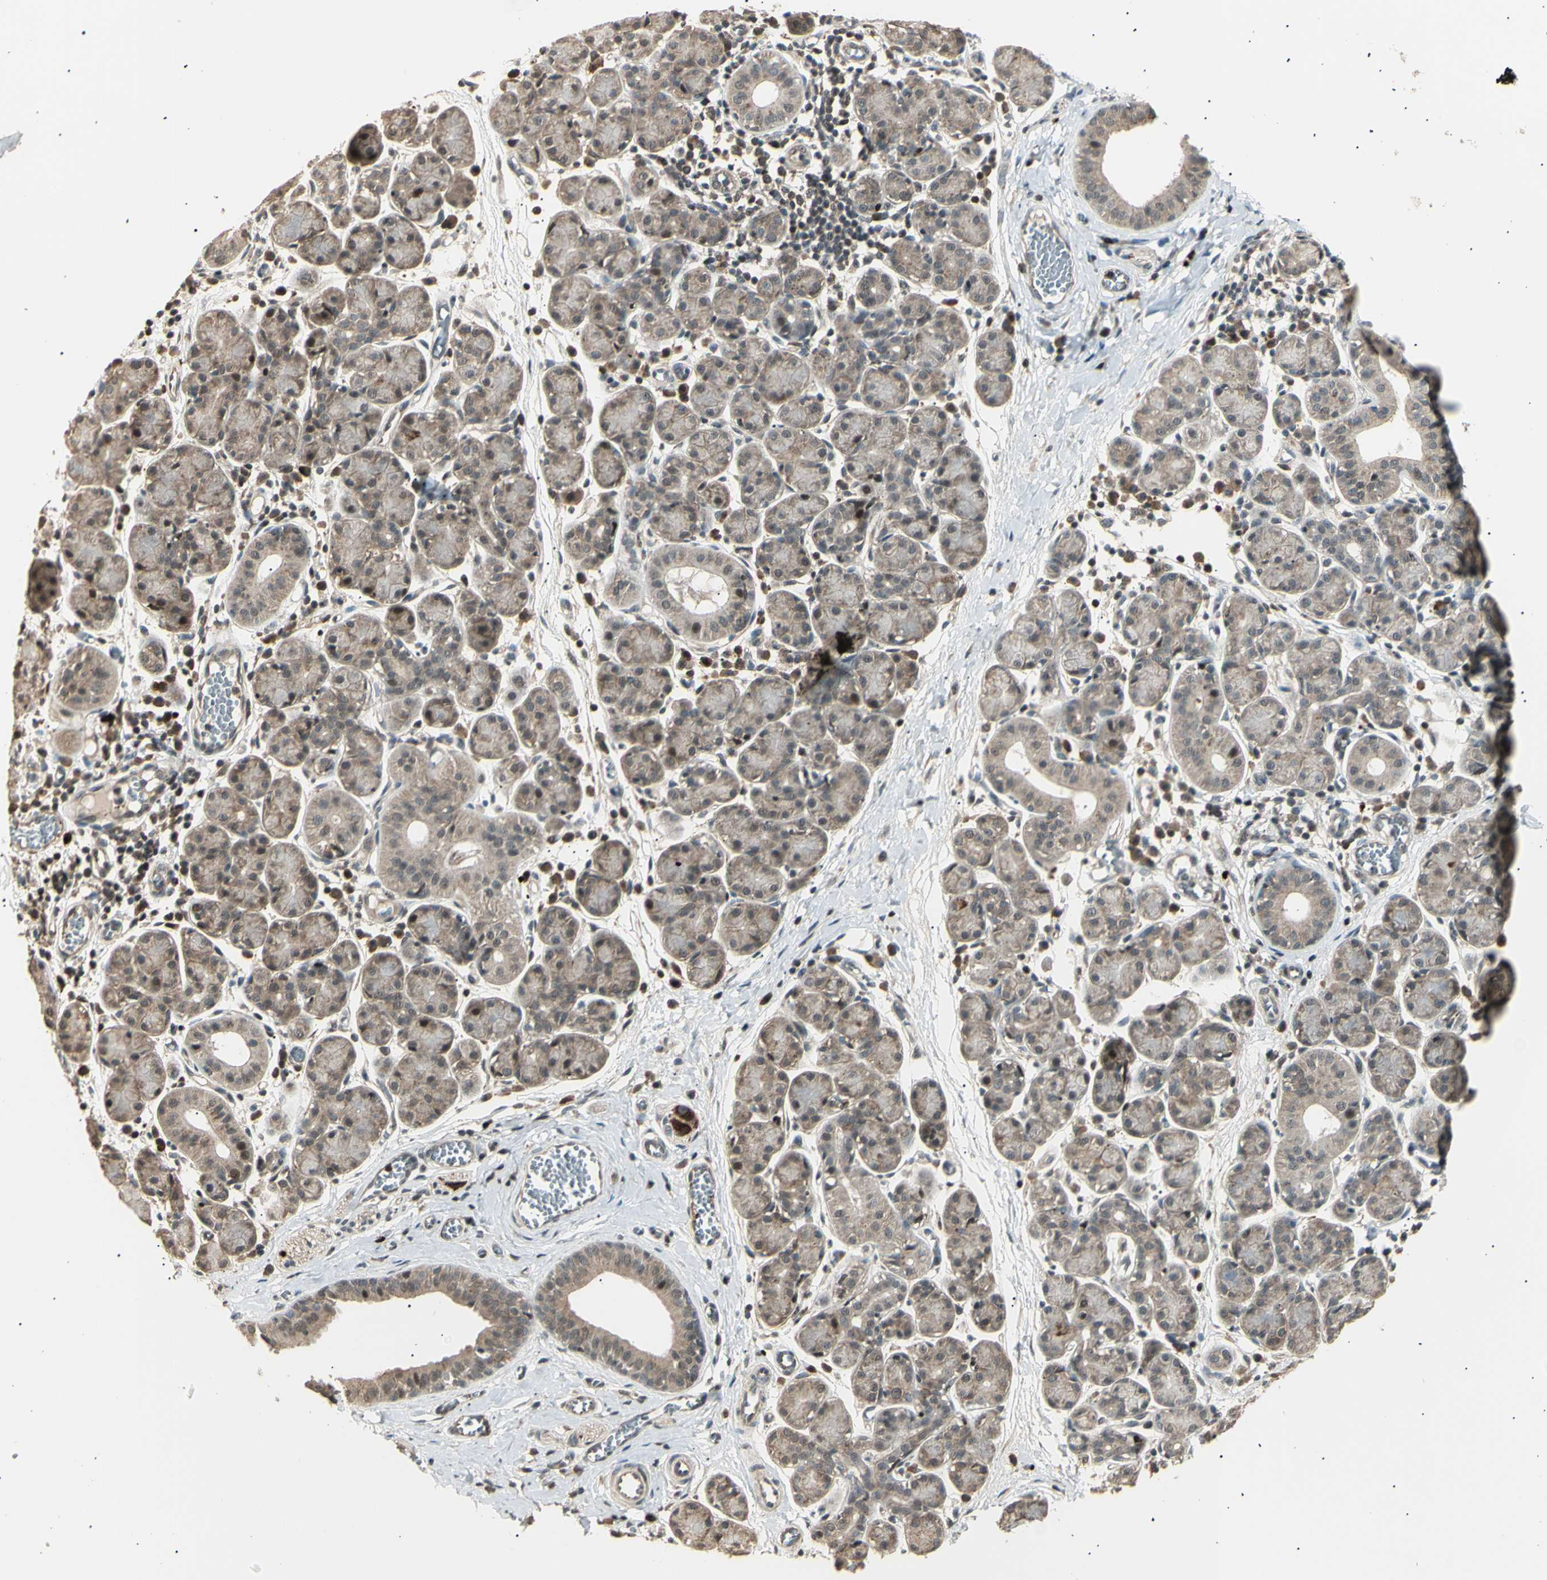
{"staining": {"intensity": "weak", "quantity": "25%-75%", "location": "cytoplasmic/membranous"}, "tissue": "salivary gland", "cell_type": "Glandular cells", "image_type": "normal", "snomed": [{"axis": "morphology", "description": "Normal tissue, NOS"}, {"axis": "morphology", "description": "Inflammation, NOS"}, {"axis": "topography", "description": "Lymph node"}, {"axis": "topography", "description": "Salivary gland"}], "caption": "Protein expression analysis of unremarkable human salivary gland reveals weak cytoplasmic/membranous positivity in approximately 25%-75% of glandular cells. Ihc stains the protein of interest in brown and the nuclei are stained blue.", "gene": "NUAK2", "patient": {"sex": "male", "age": 3}}